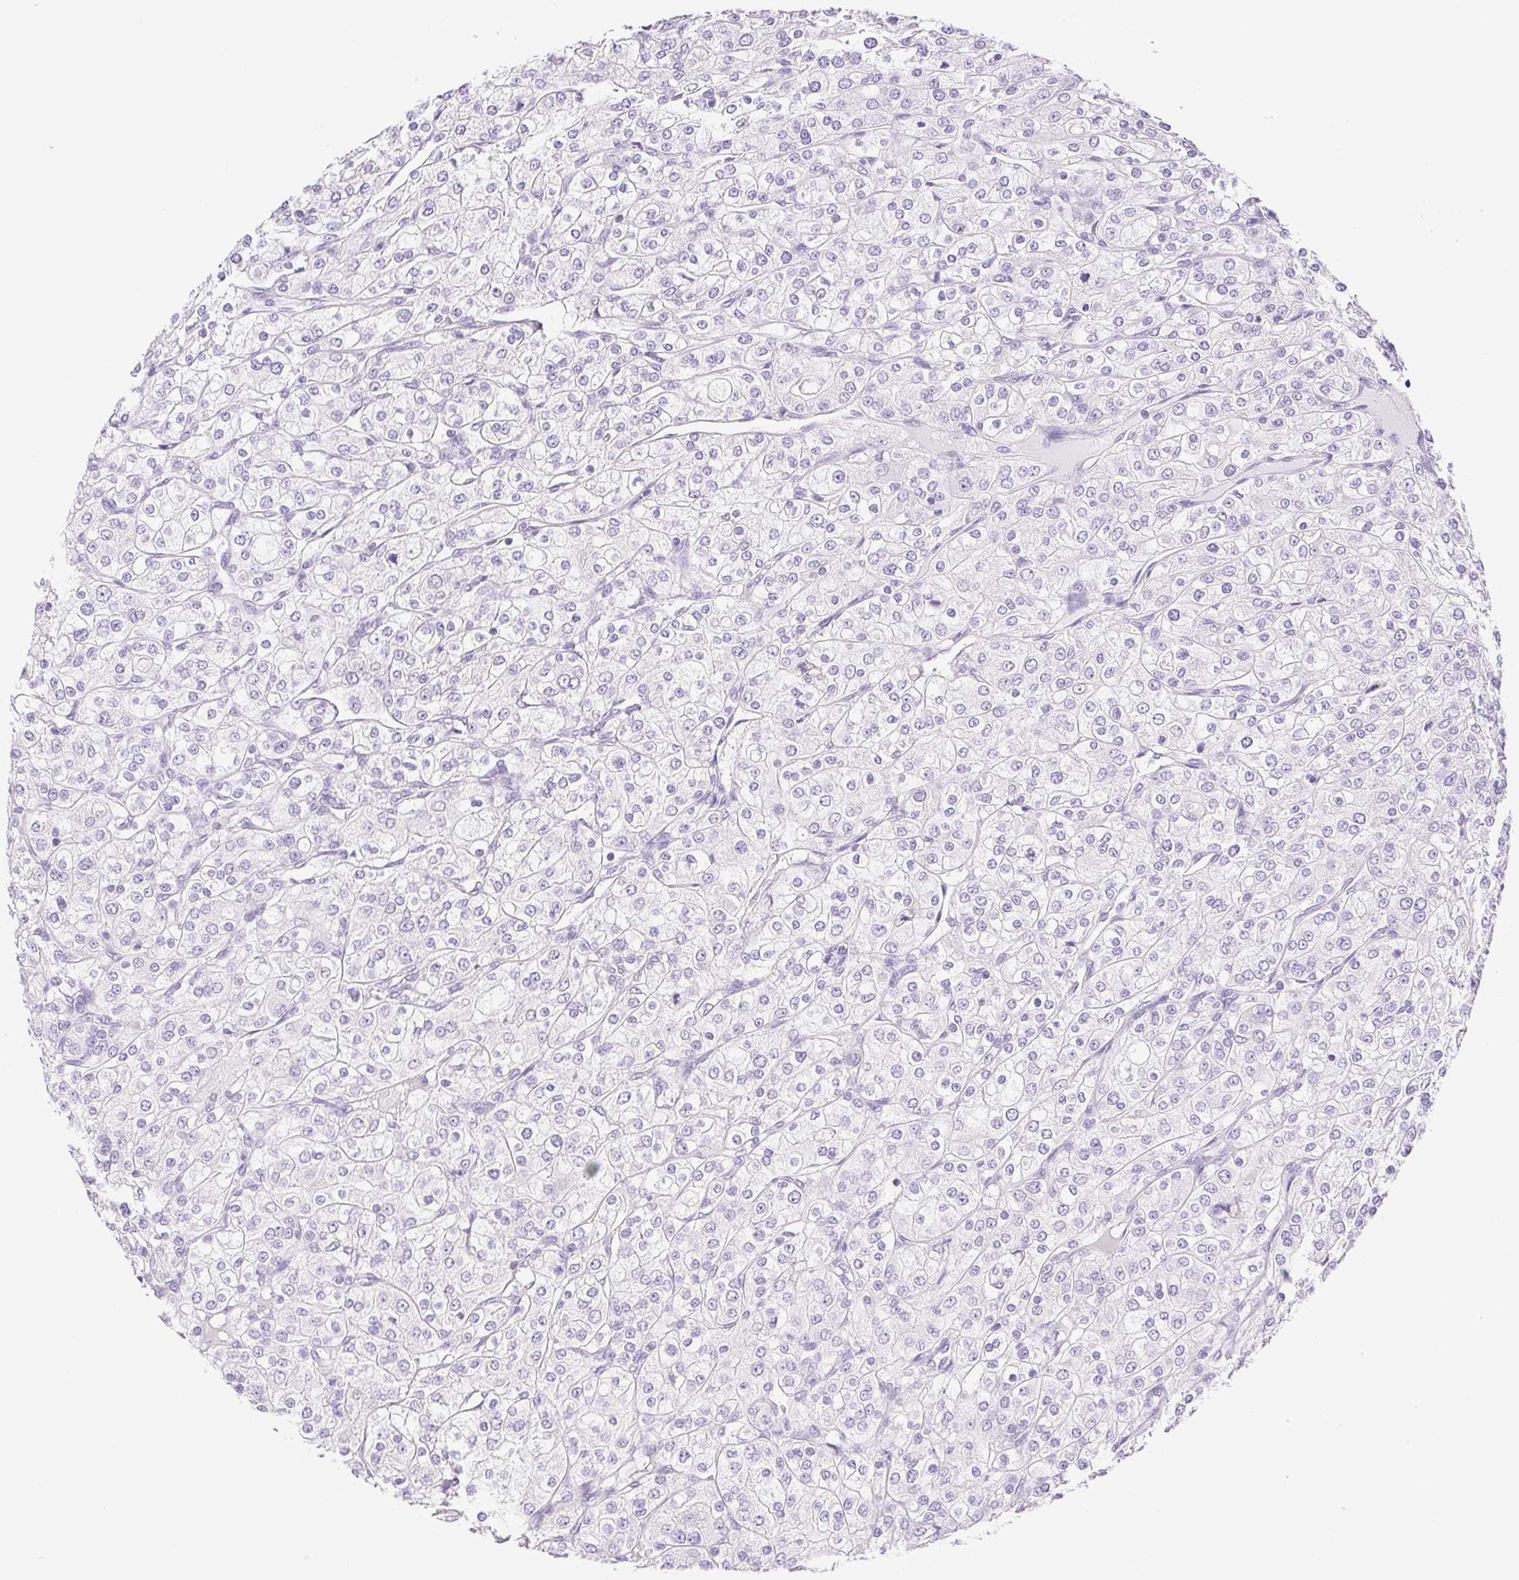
{"staining": {"intensity": "negative", "quantity": "none", "location": "none"}, "tissue": "renal cancer", "cell_type": "Tumor cells", "image_type": "cancer", "snomed": [{"axis": "morphology", "description": "Adenocarcinoma, NOS"}, {"axis": "topography", "description": "Kidney"}], "caption": "Renal adenocarcinoma stained for a protein using IHC demonstrates no staining tumor cells.", "gene": "PAPPA2", "patient": {"sex": "male", "age": 80}}